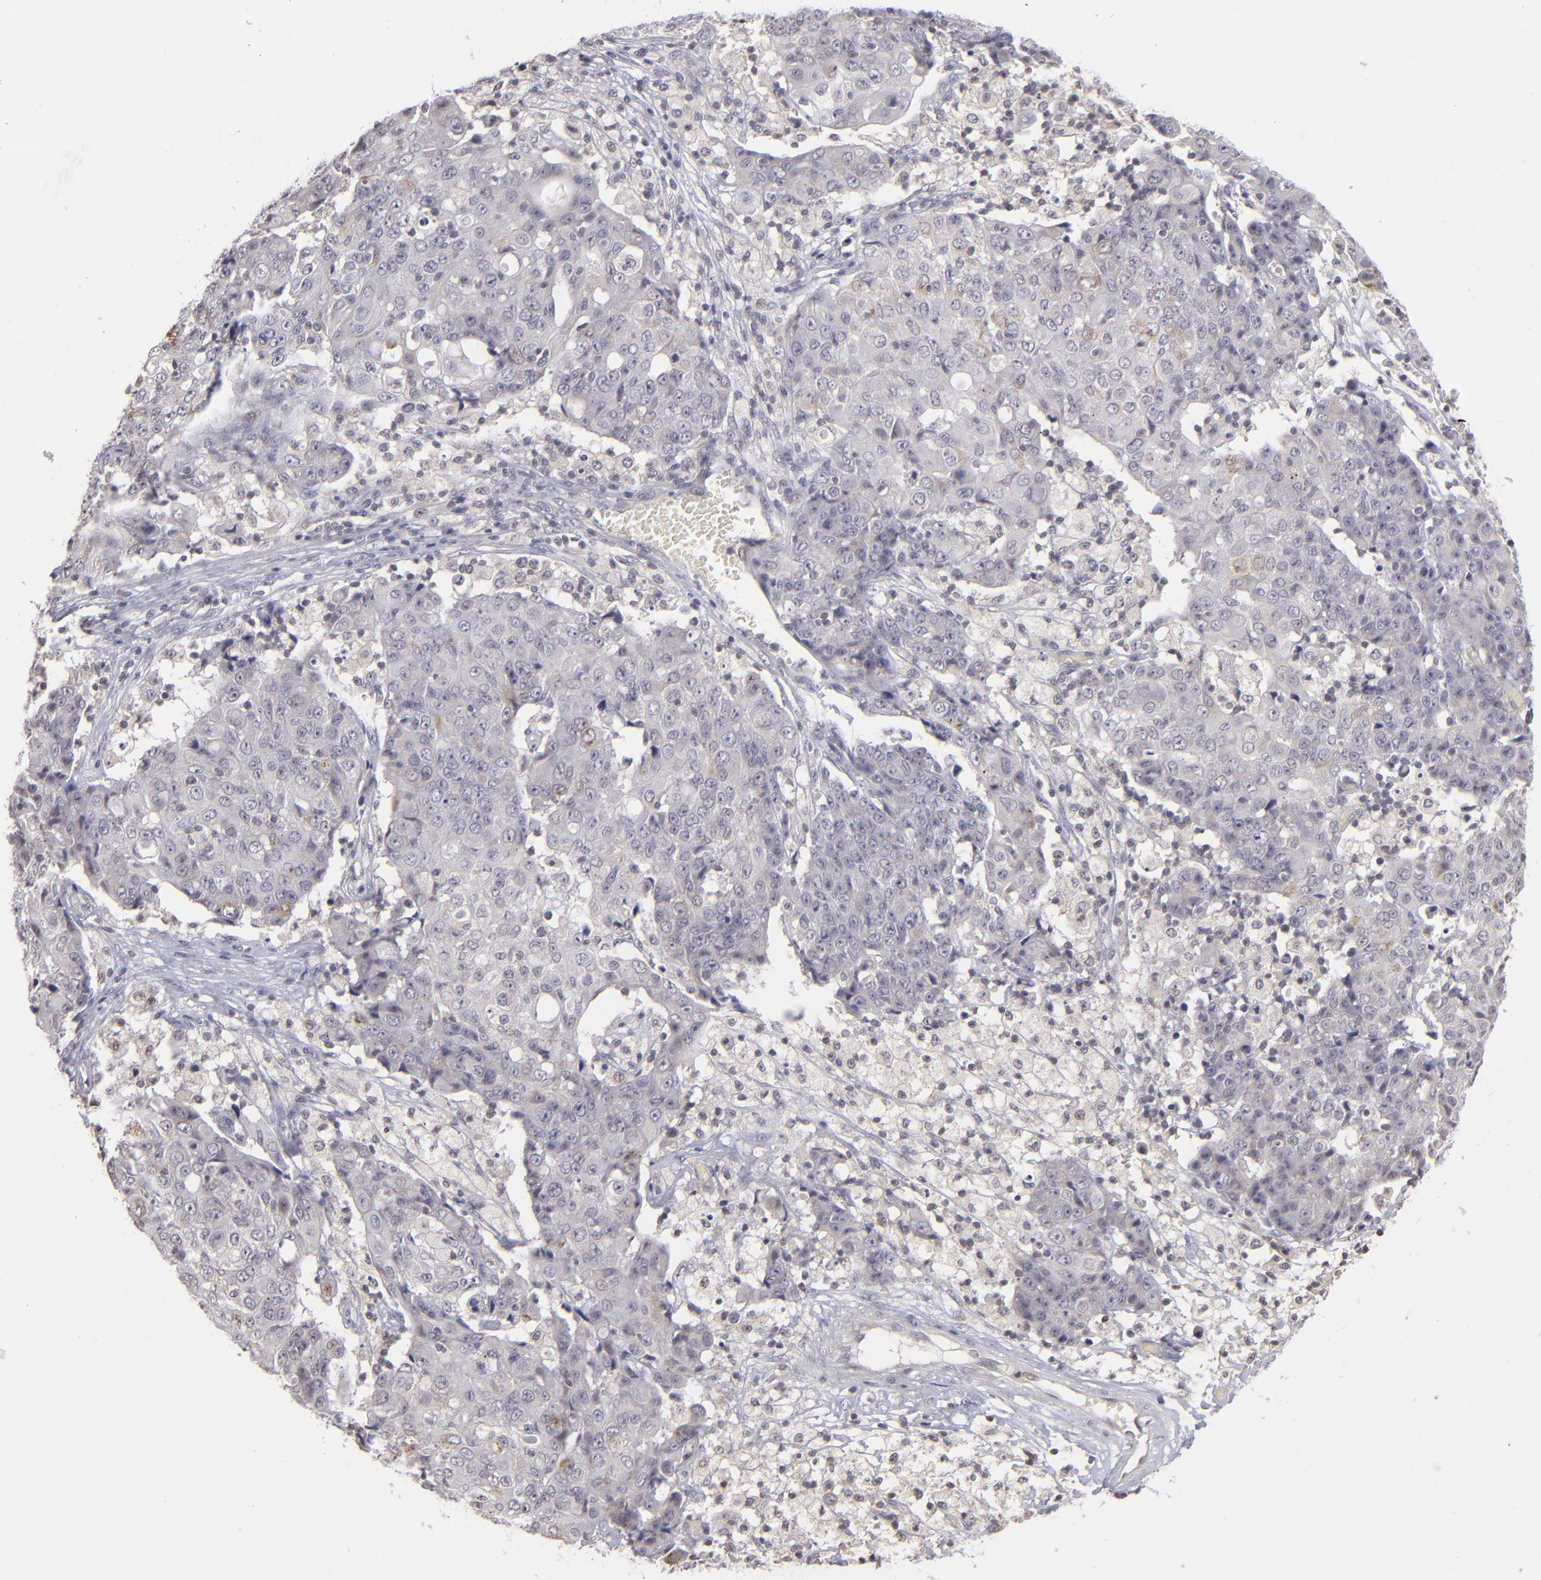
{"staining": {"intensity": "negative", "quantity": "none", "location": "none"}, "tissue": "ovarian cancer", "cell_type": "Tumor cells", "image_type": "cancer", "snomed": [{"axis": "morphology", "description": "Carcinoma, endometroid"}, {"axis": "topography", "description": "Ovary"}], "caption": "IHC image of human ovarian cancer (endometroid carcinoma) stained for a protein (brown), which shows no expression in tumor cells. The staining was performed using DAB to visualize the protein expression in brown, while the nuclei were stained in blue with hematoxylin (Magnification: 20x).", "gene": "CLDN2", "patient": {"sex": "female", "age": 42}}